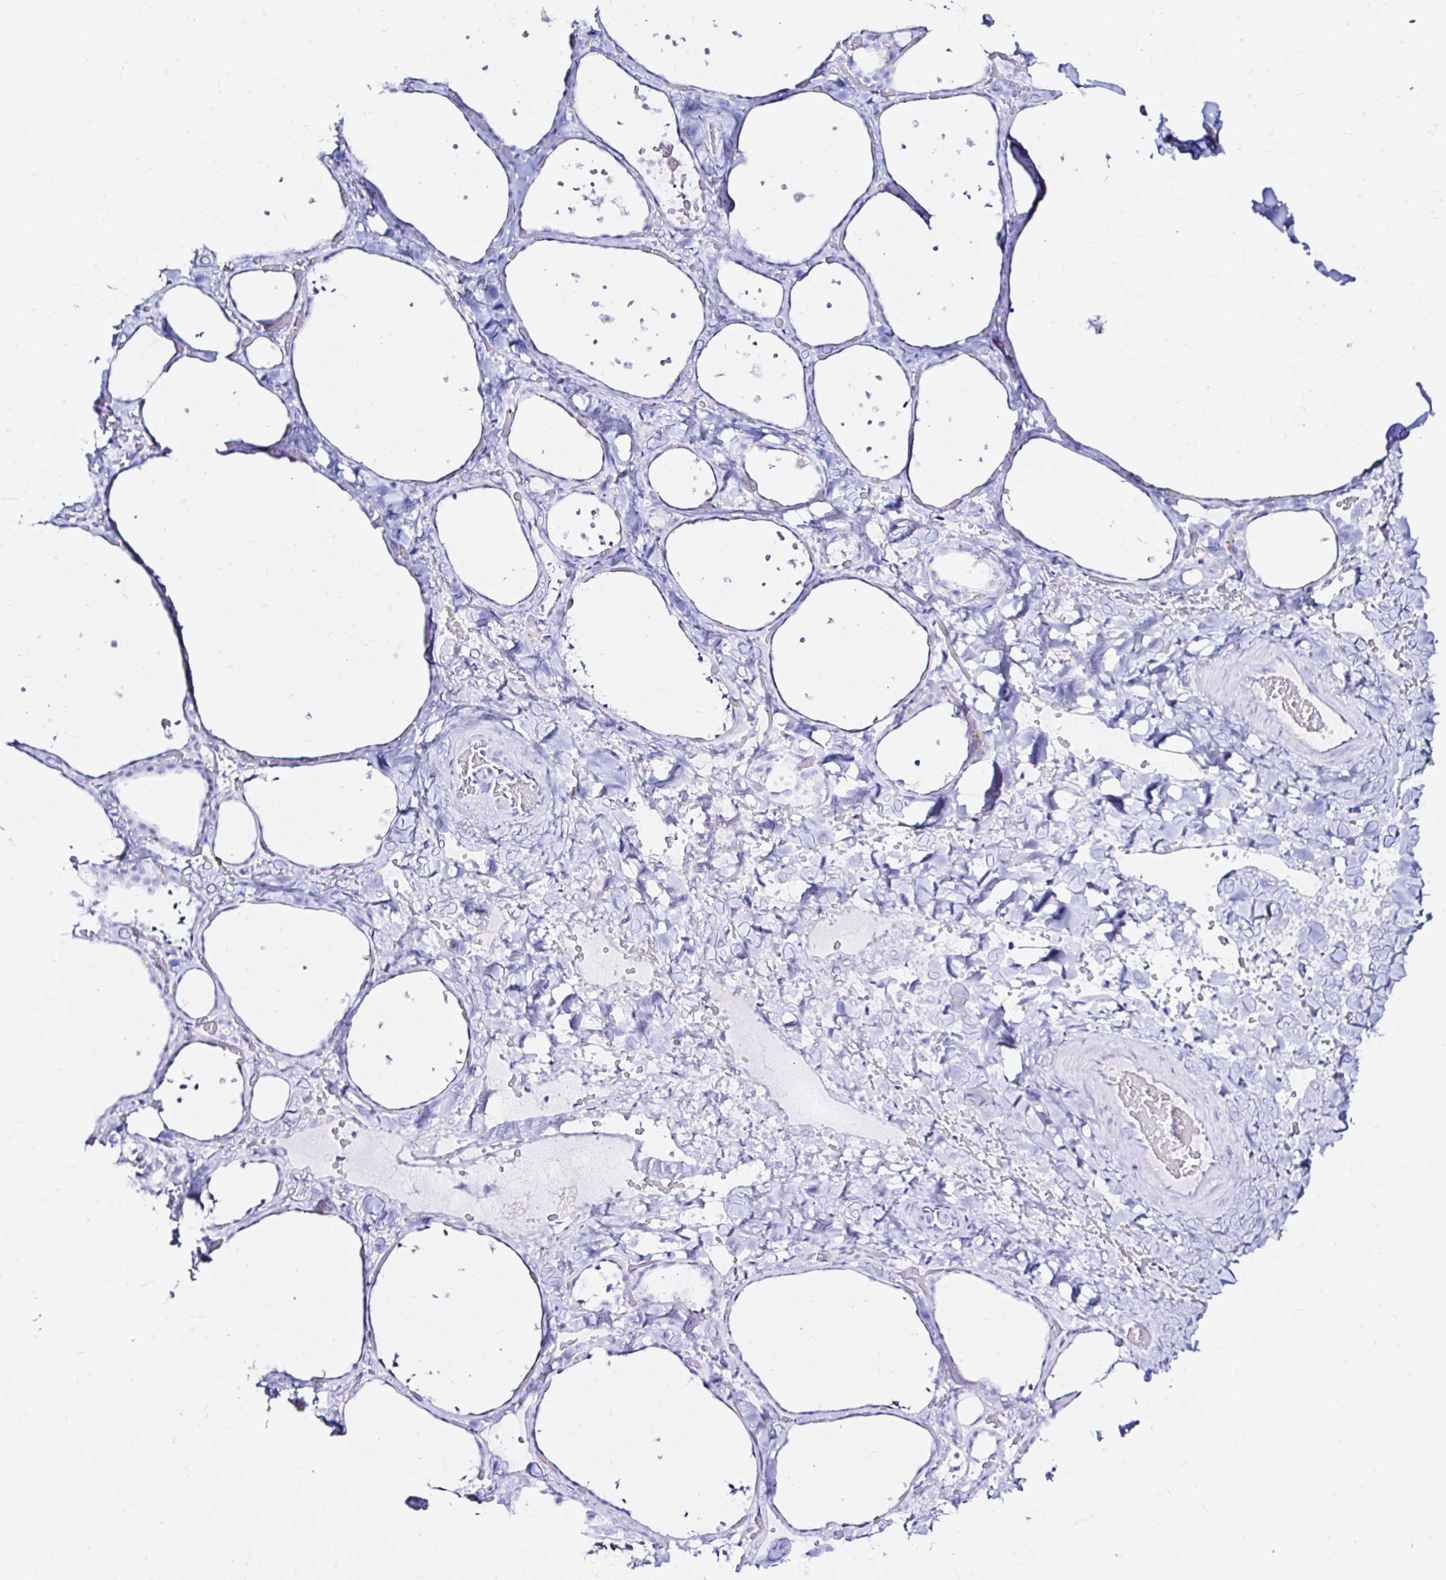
{"staining": {"intensity": "negative", "quantity": "none", "location": "none"}, "tissue": "thyroid gland", "cell_type": "Glandular cells", "image_type": "normal", "snomed": [{"axis": "morphology", "description": "Normal tissue, NOS"}, {"axis": "topography", "description": "Thyroid gland"}], "caption": "DAB (3,3'-diaminobenzidine) immunohistochemical staining of normal human thyroid gland reveals no significant expression in glandular cells.", "gene": "ZNF432", "patient": {"sex": "female", "age": 36}}